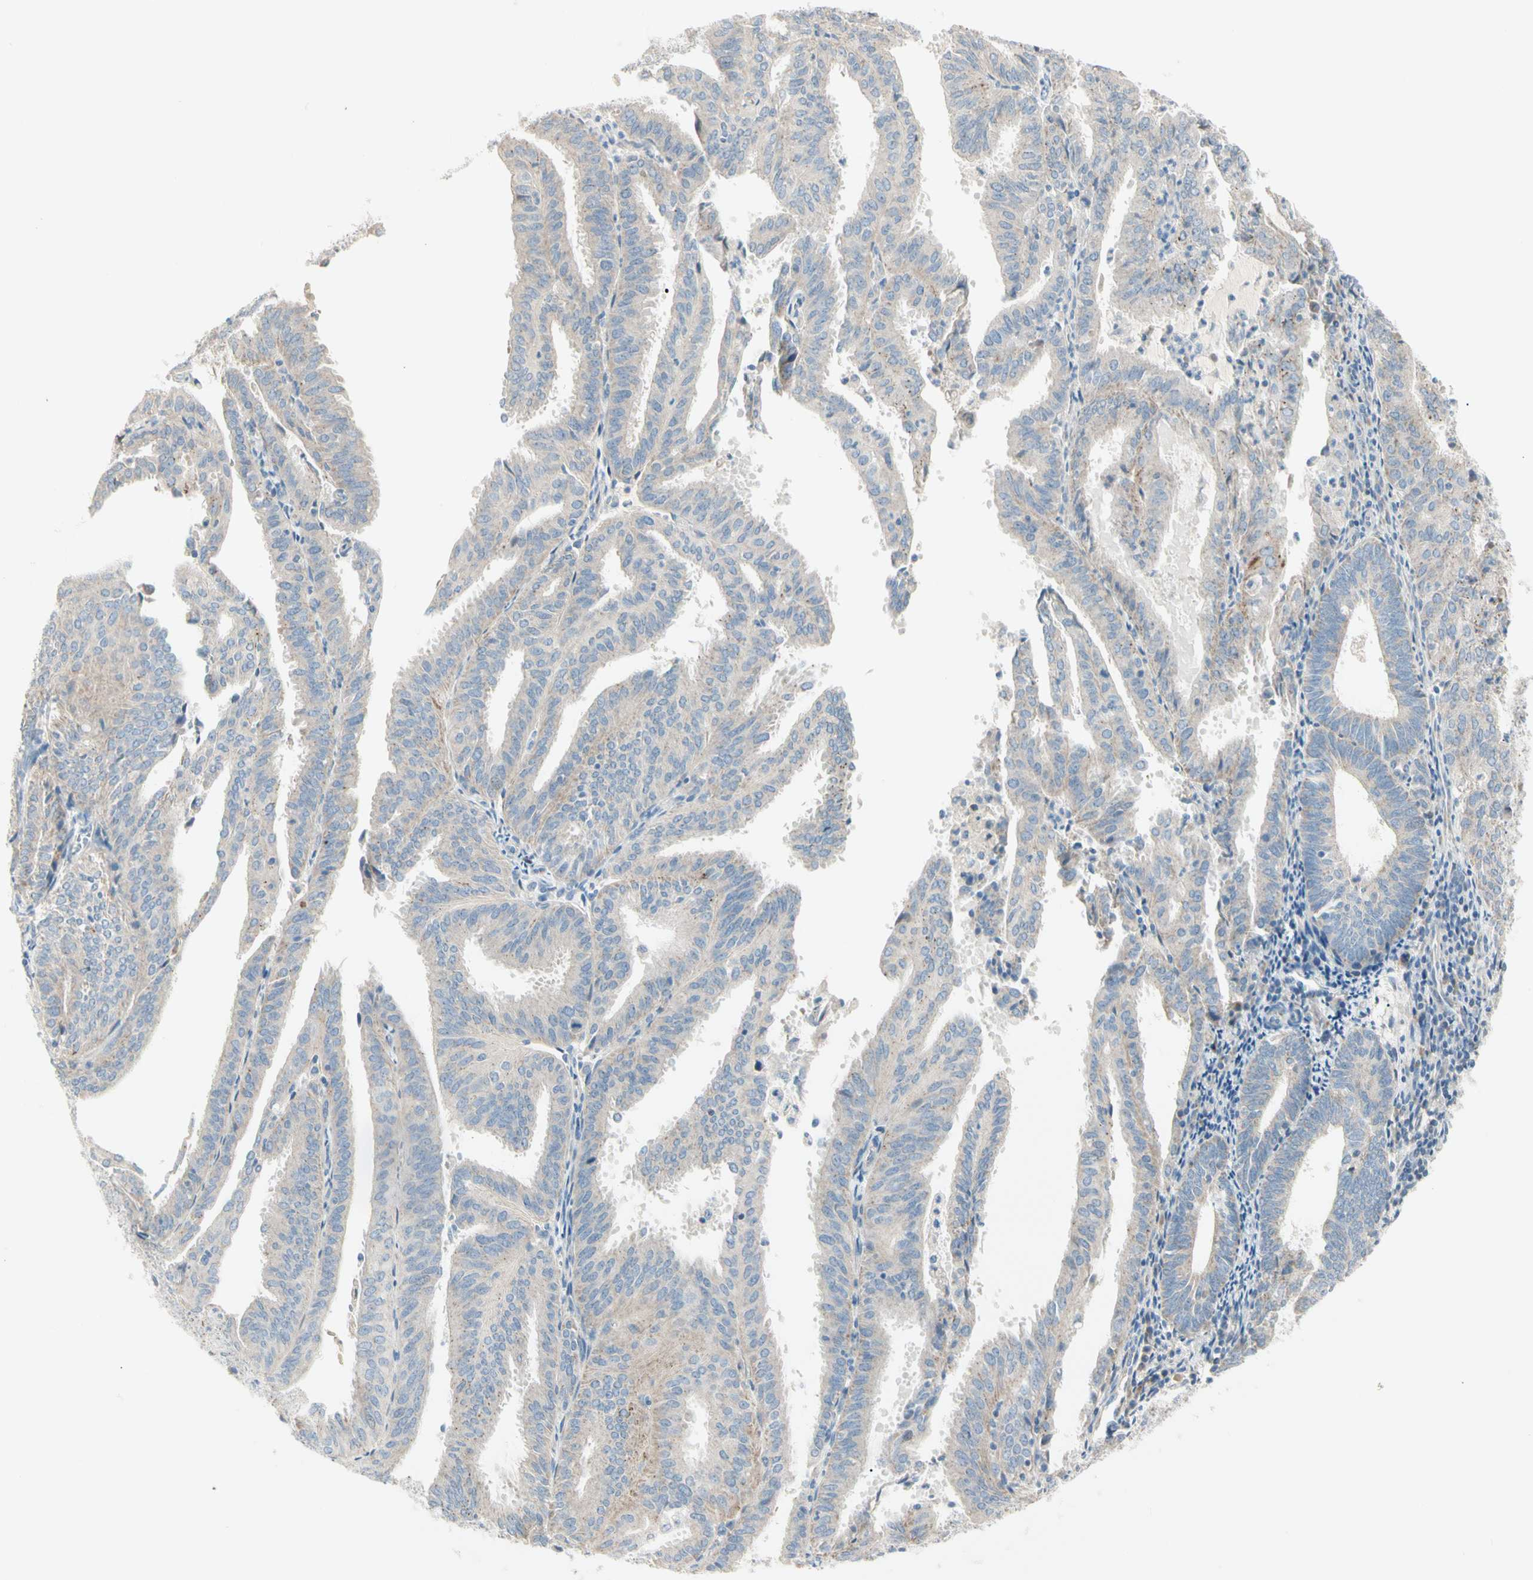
{"staining": {"intensity": "weak", "quantity": "25%-75%", "location": "cytoplasmic/membranous"}, "tissue": "endometrial cancer", "cell_type": "Tumor cells", "image_type": "cancer", "snomed": [{"axis": "morphology", "description": "Adenocarcinoma, NOS"}, {"axis": "topography", "description": "Uterus"}], "caption": "Immunohistochemical staining of human endometrial cancer (adenocarcinoma) demonstrates weak cytoplasmic/membranous protein staining in approximately 25%-75% of tumor cells.", "gene": "ALDH18A1", "patient": {"sex": "female", "age": 60}}